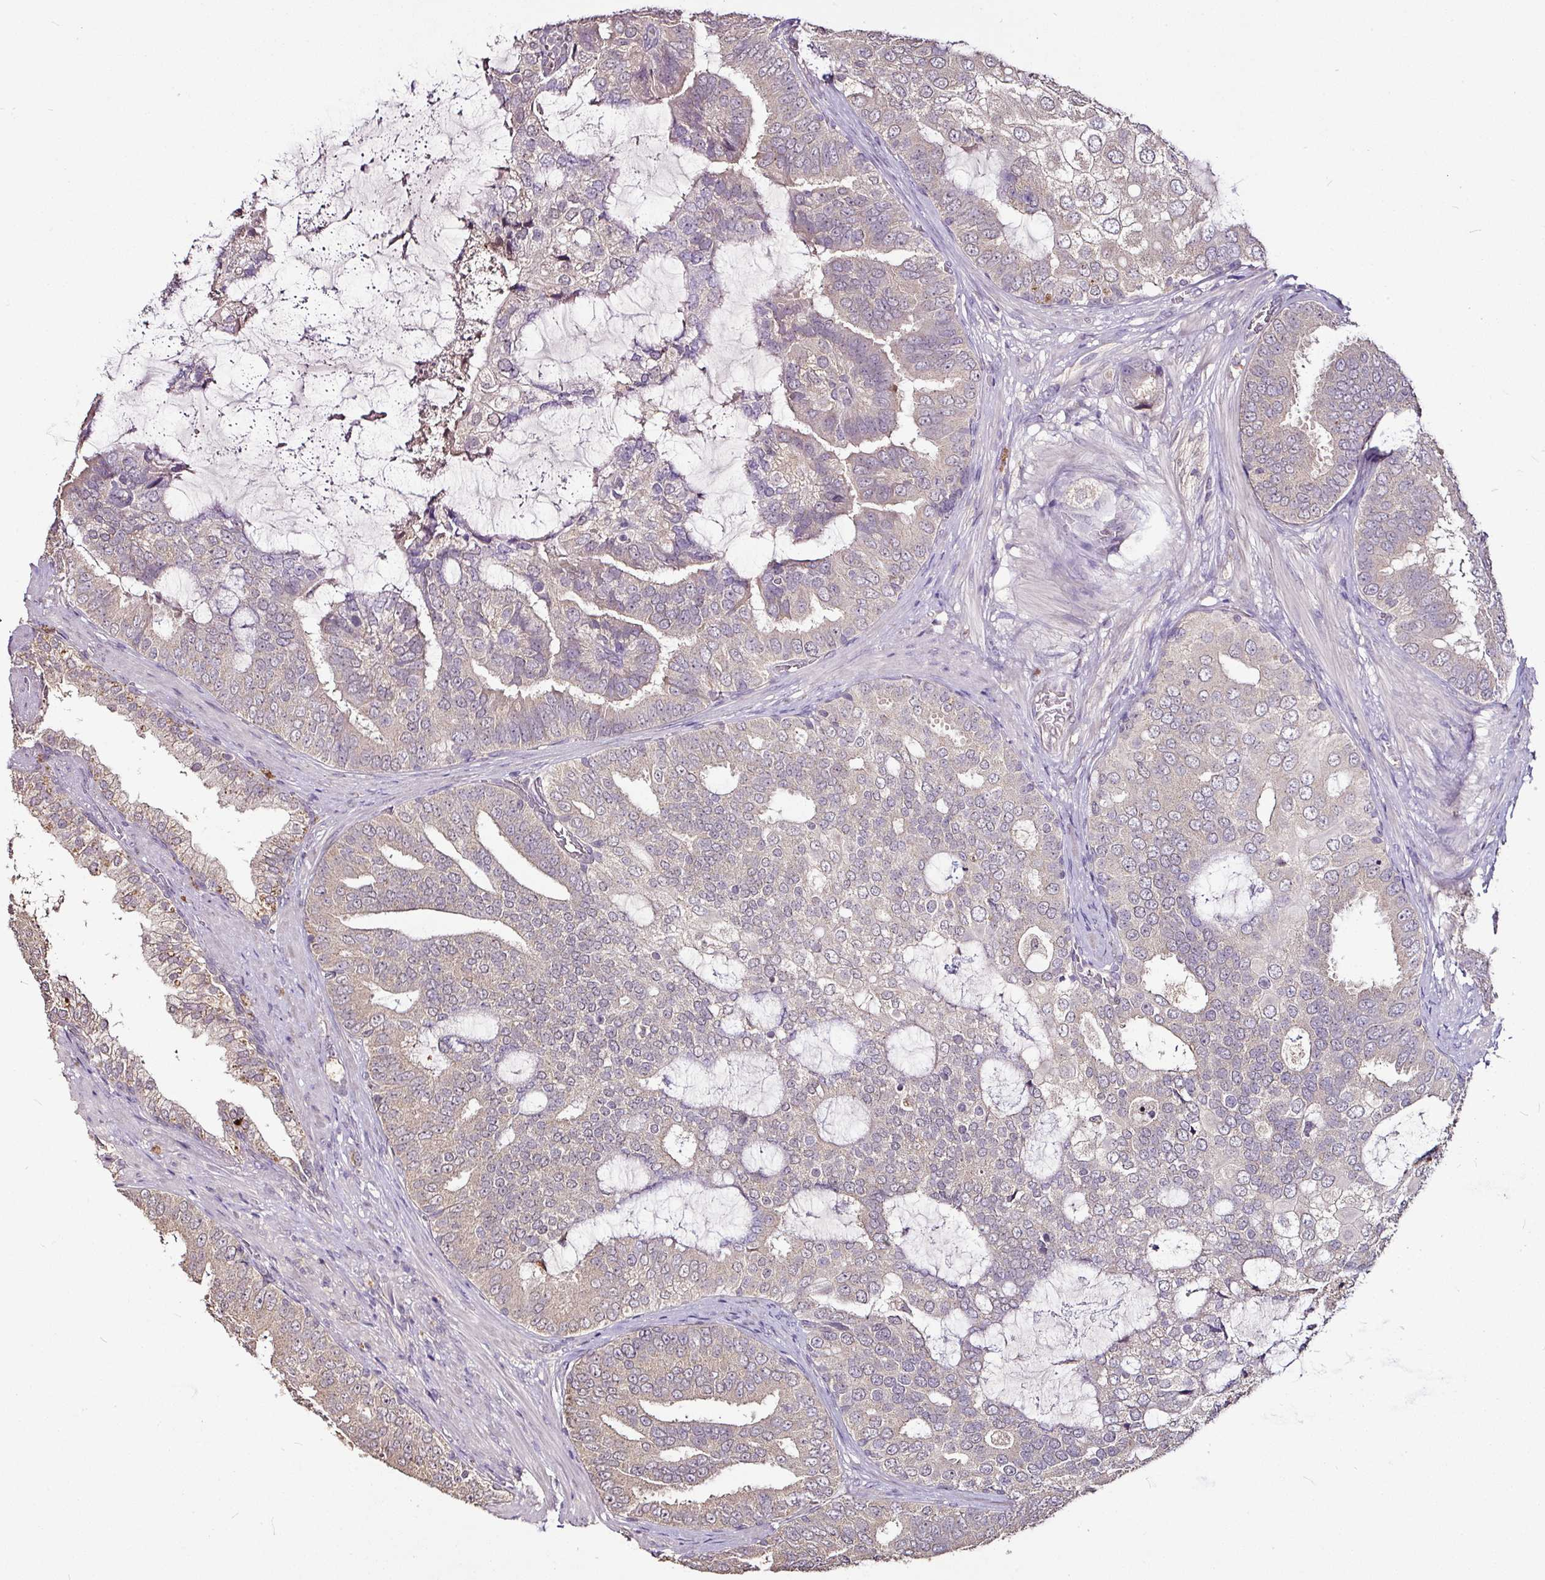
{"staining": {"intensity": "negative", "quantity": "none", "location": "none"}, "tissue": "prostate cancer", "cell_type": "Tumor cells", "image_type": "cancer", "snomed": [{"axis": "morphology", "description": "Adenocarcinoma, High grade"}, {"axis": "topography", "description": "Prostate"}], "caption": "Prostate cancer was stained to show a protein in brown. There is no significant positivity in tumor cells.", "gene": "RPL38", "patient": {"sex": "male", "age": 55}}